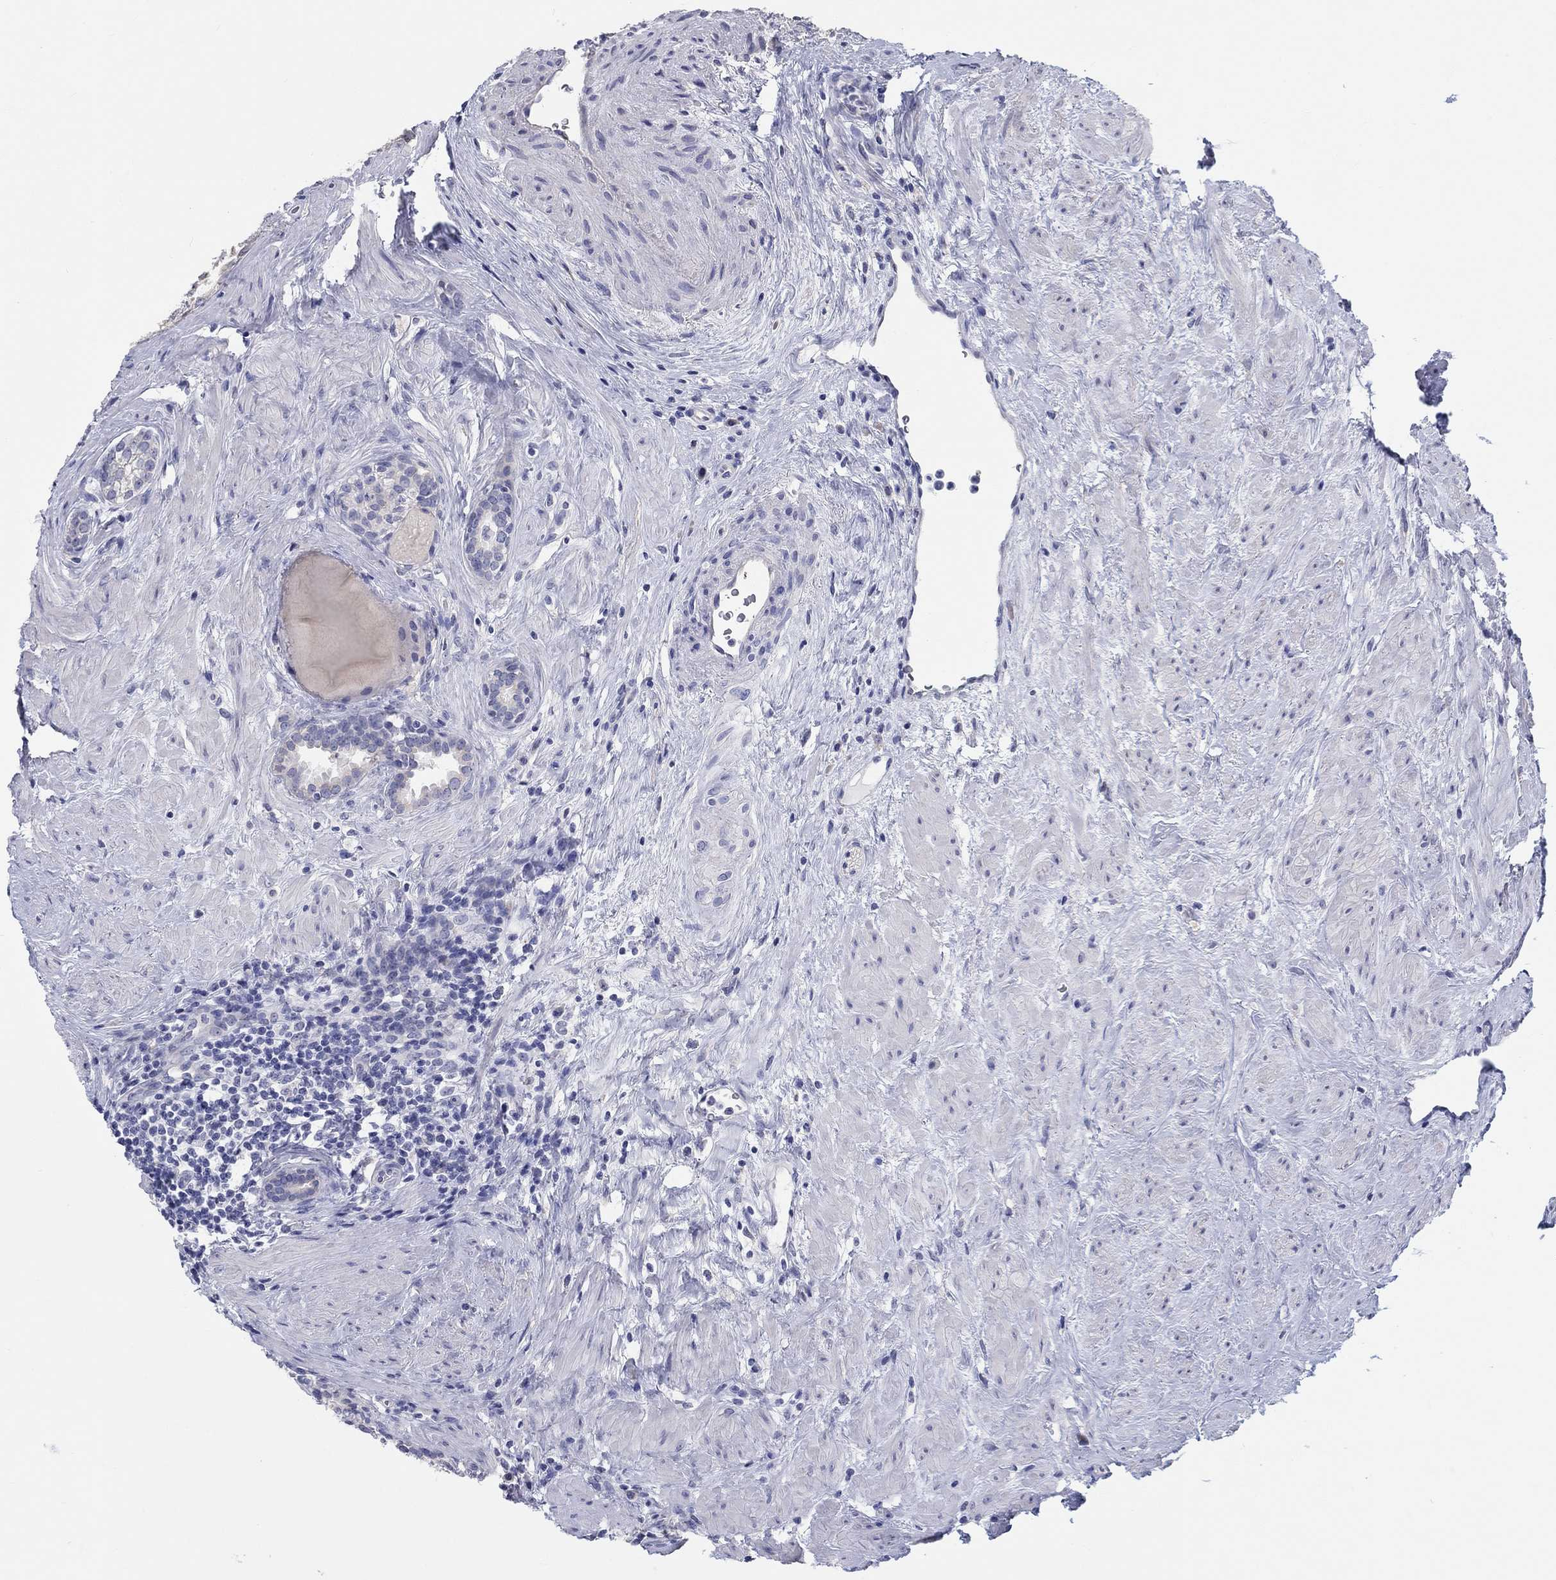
{"staining": {"intensity": "negative", "quantity": "none", "location": "none"}, "tissue": "prostate cancer", "cell_type": "Tumor cells", "image_type": "cancer", "snomed": [{"axis": "morphology", "description": "Adenocarcinoma, NOS"}, {"axis": "morphology", "description": "Adenocarcinoma, High grade"}, {"axis": "topography", "description": "Prostate"}], "caption": "Immunohistochemical staining of human prostate adenocarcinoma (high-grade) demonstrates no significant expression in tumor cells. The staining was performed using DAB to visualize the protein expression in brown, while the nuclei were stained in blue with hematoxylin (Magnification: 20x).", "gene": "LRRC4C", "patient": {"sex": "male", "age": 64}}